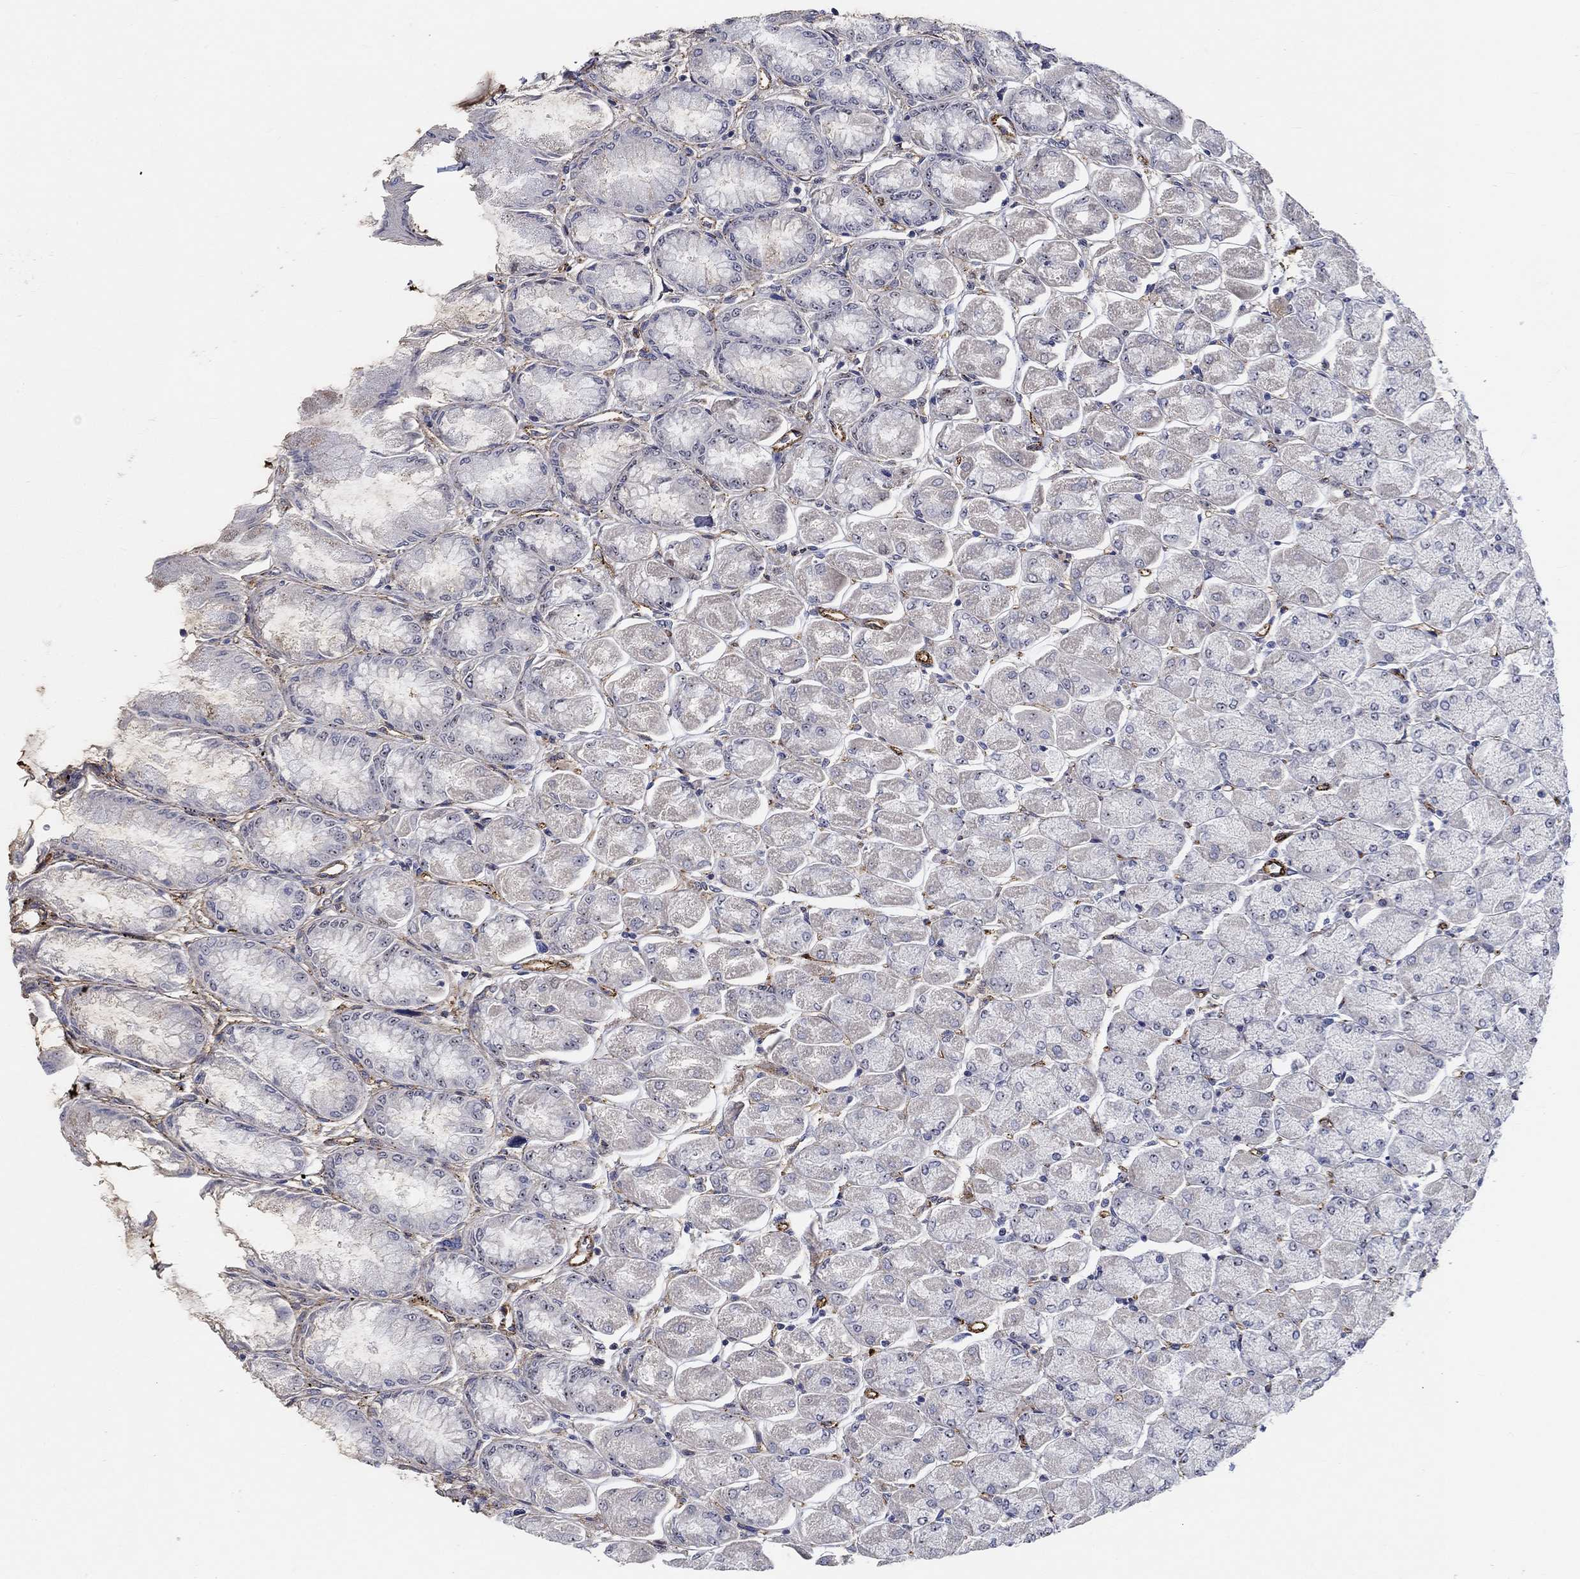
{"staining": {"intensity": "negative", "quantity": "none", "location": "none"}, "tissue": "stomach", "cell_type": "Glandular cells", "image_type": "normal", "snomed": [{"axis": "morphology", "description": "Normal tissue, NOS"}, {"axis": "topography", "description": "Stomach, upper"}], "caption": "DAB immunohistochemical staining of normal stomach displays no significant expression in glandular cells.", "gene": "SMIM18", "patient": {"sex": "male", "age": 60}}